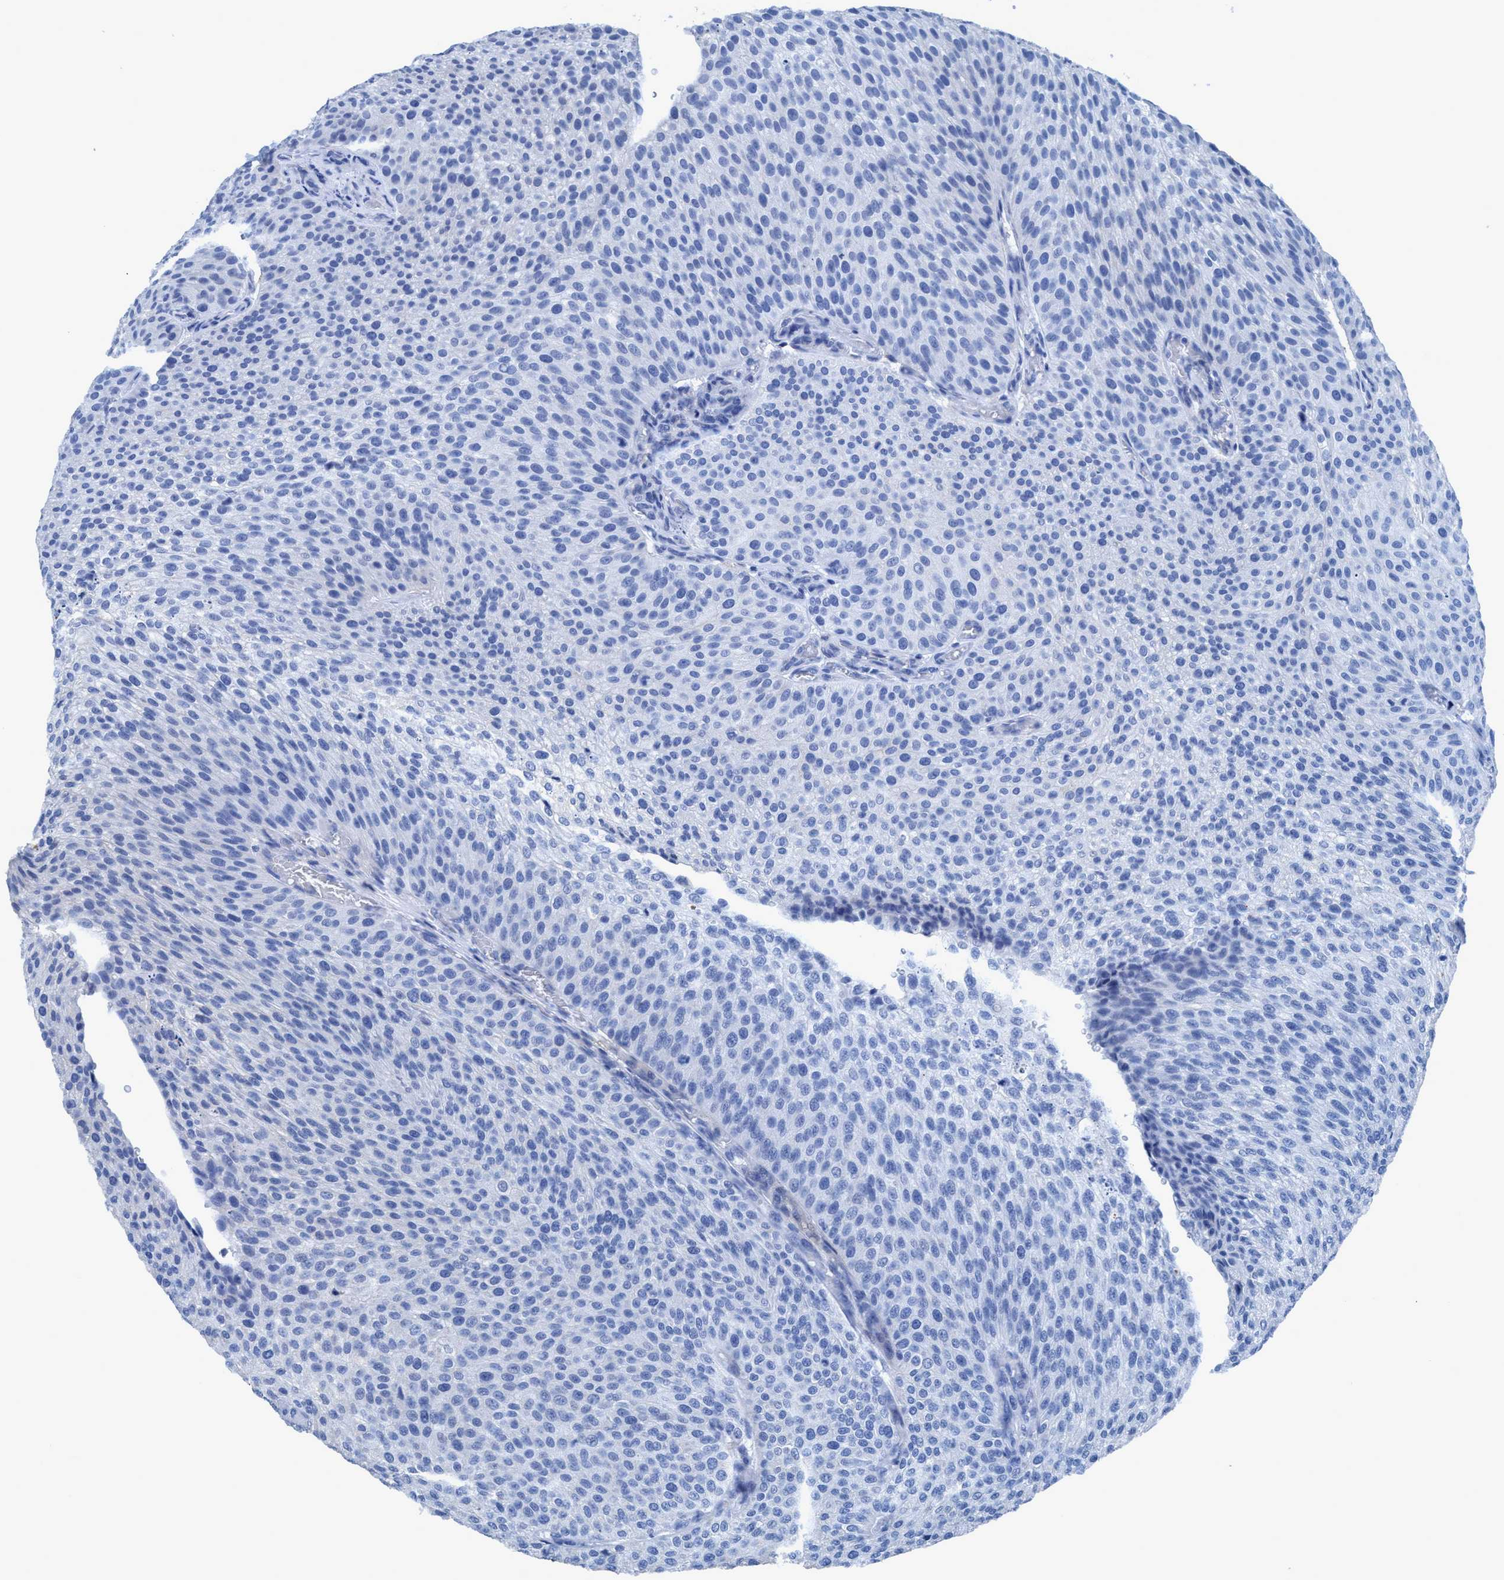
{"staining": {"intensity": "negative", "quantity": "none", "location": "none"}, "tissue": "urothelial cancer", "cell_type": "Tumor cells", "image_type": "cancer", "snomed": [{"axis": "morphology", "description": "Urothelial carcinoma, Low grade"}, {"axis": "topography", "description": "Smooth muscle"}, {"axis": "topography", "description": "Urinary bladder"}], "caption": "This histopathology image is of urothelial cancer stained with immunohistochemistry to label a protein in brown with the nuclei are counter-stained blue. There is no expression in tumor cells.", "gene": "DNAI1", "patient": {"sex": "male", "age": 60}}